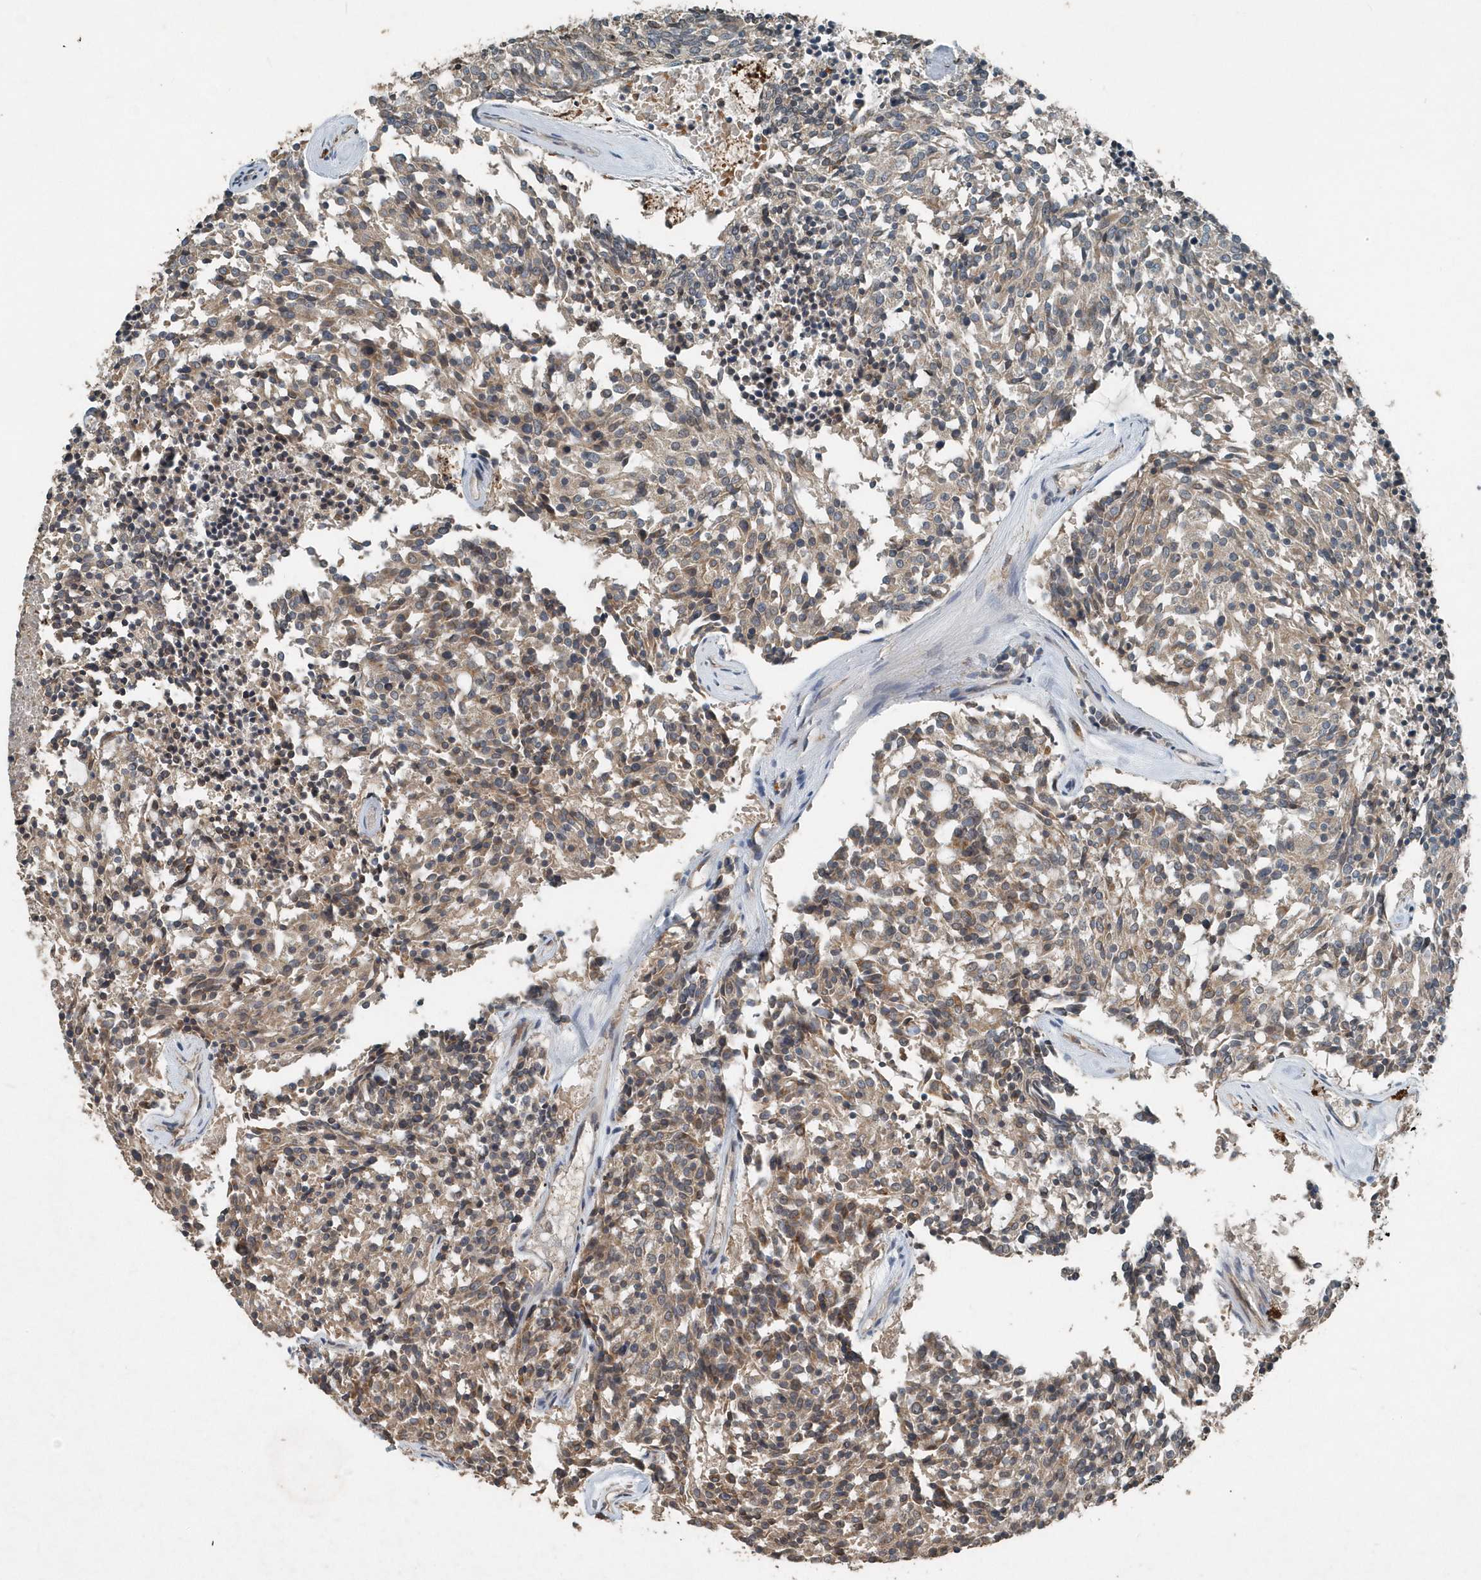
{"staining": {"intensity": "weak", "quantity": "25%-75%", "location": "cytoplasmic/membranous"}, "tissue": "carcinoid", "cell_type": "Tumor cells", "image_type": "cancer", "snomed": [{"axis": "morphology", "description": "Carcinoid, malignant, NOS"}, {"axis": "topography", "description": "Pancreas"}], "caption": "A low amount of weak cytoplasmic/membranous positivity is present in approximately 25%-75% of tumor cells in malignant carcinoid tissue. Nuclei are stained in blue.", "gene": "SCFD2", "patient": {"sex": "female", "age": 54}}